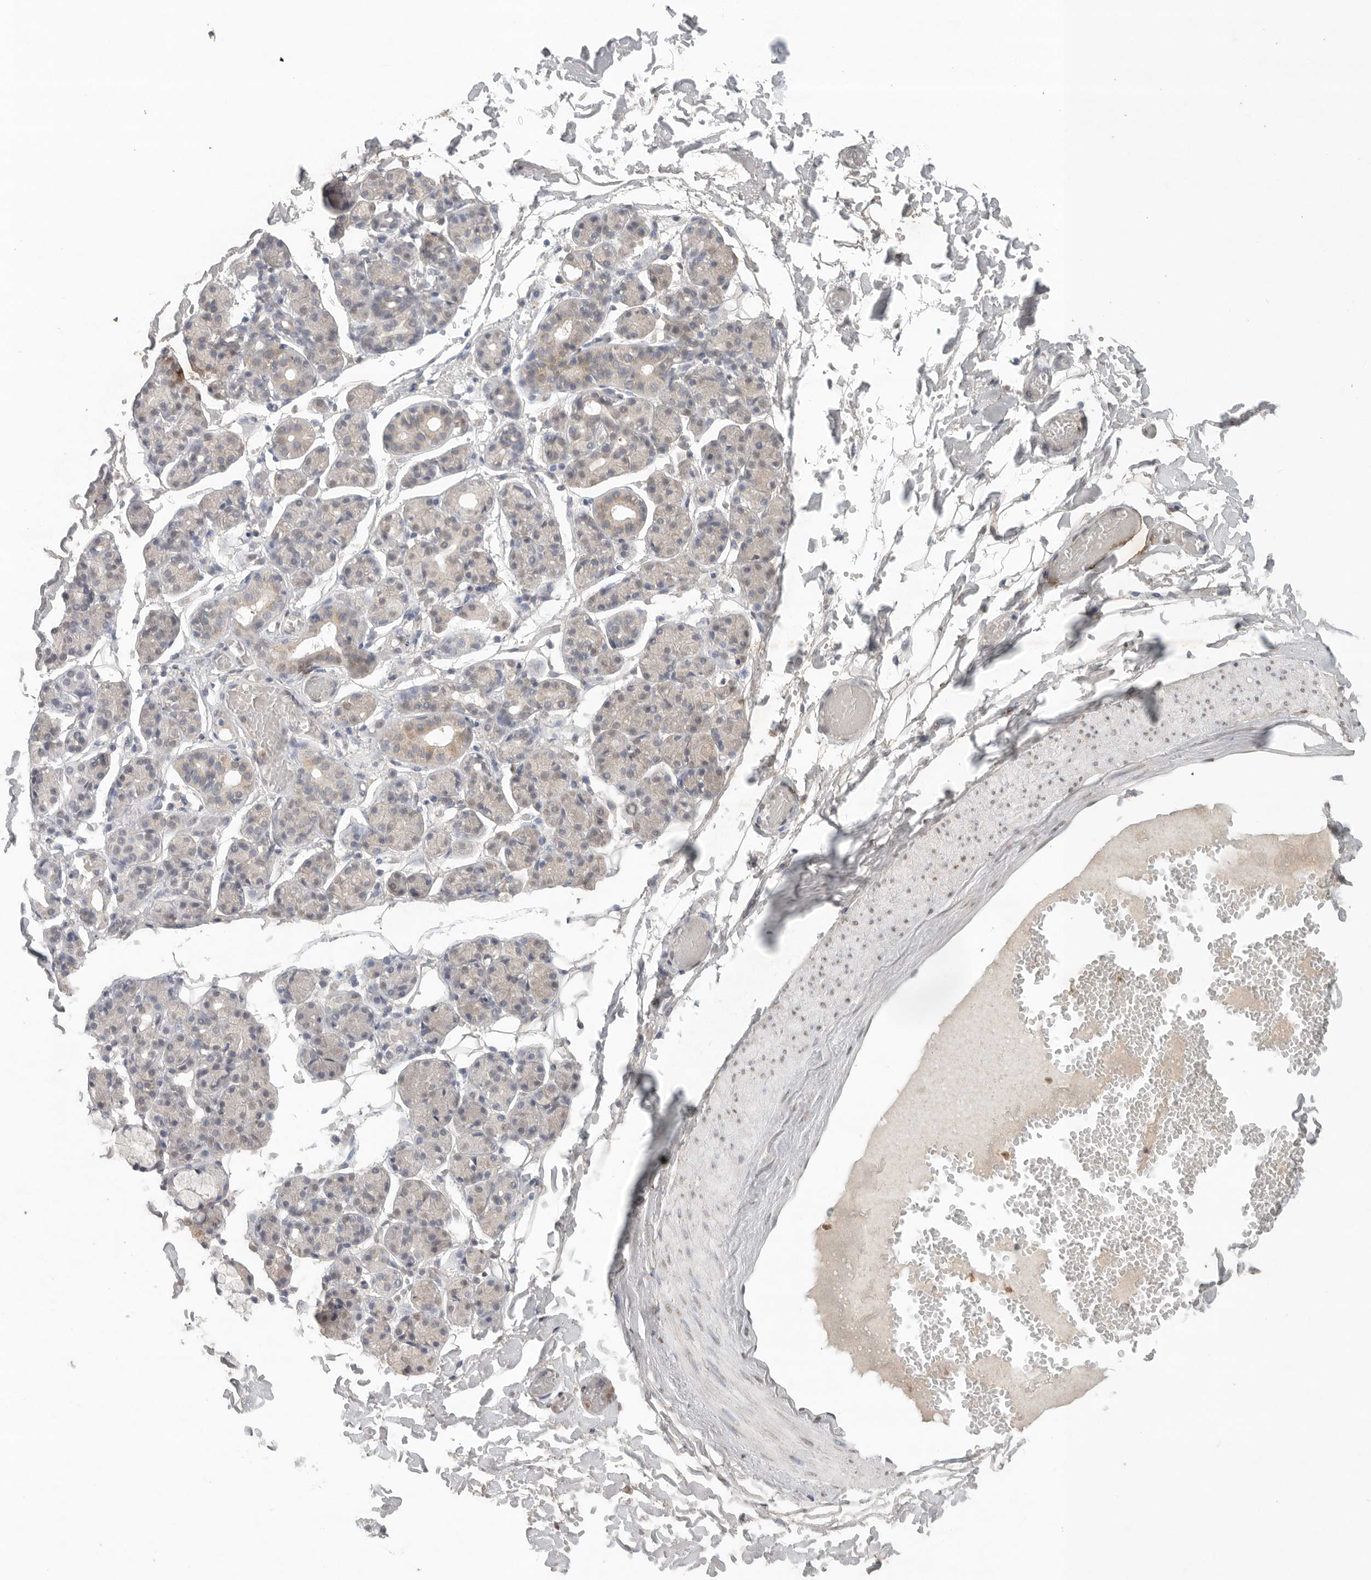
{"staining": {"intensity": "weak", "quantity": "<25%", "location": "cytoplasmic/membranous"}, "tissue": "salivary gland", "cell_type": "Glandular cells", "image_type": "normal", "snomed": [{"axis": "morphology", "description": "Normal tissue, NOS"}, {"axis": "topography", "description": "Salivary gland"}], "caption": "An IHC image of benign salivary gland is shown. There is no staining in glandular cells of salivary gland.", "gene": "KLK5", "patient": {"sex": "male", "age": 63}}